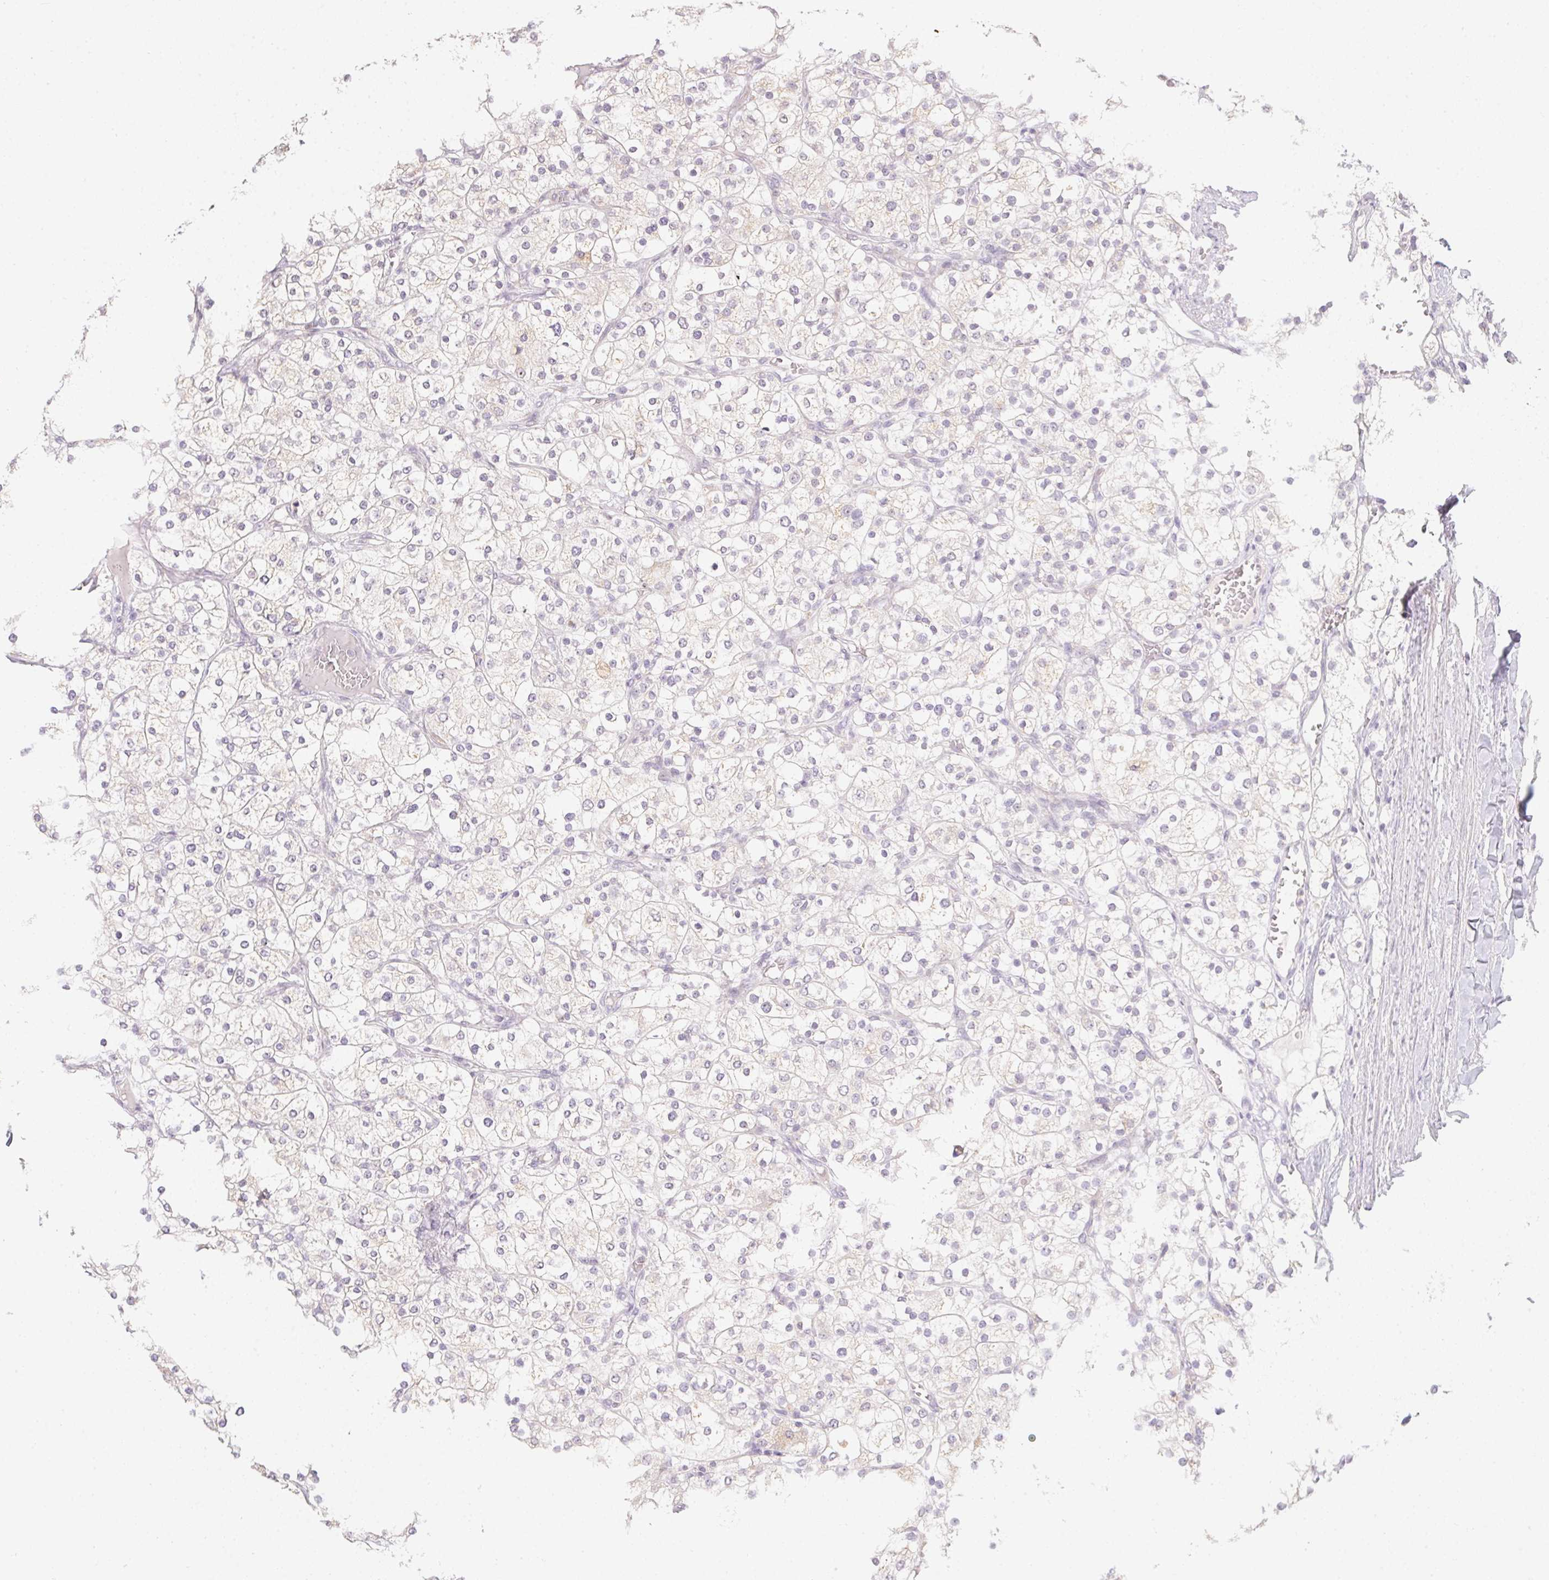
{"staining": {"intensity": "negative", "quantity": "none", "location": "none"}, "tissue": "renal cancer", "cell_type": "Tumor cells", "image_type": "cancer", "snomed": [{"axis": "morphology", "description": "Adenocarcinoma, NOS"}, {"axis": "topography", "description": "Kidney"}], "caption": "Adenocarcinoma (renal) was stained to show a protein in brown. There is no significant positivity in tumor cells. (Immunohistochemistry, brightfield microscopy, high magnification).", "gene": "SLC6A18", "patient": {"sex": "male", "age": 80}}